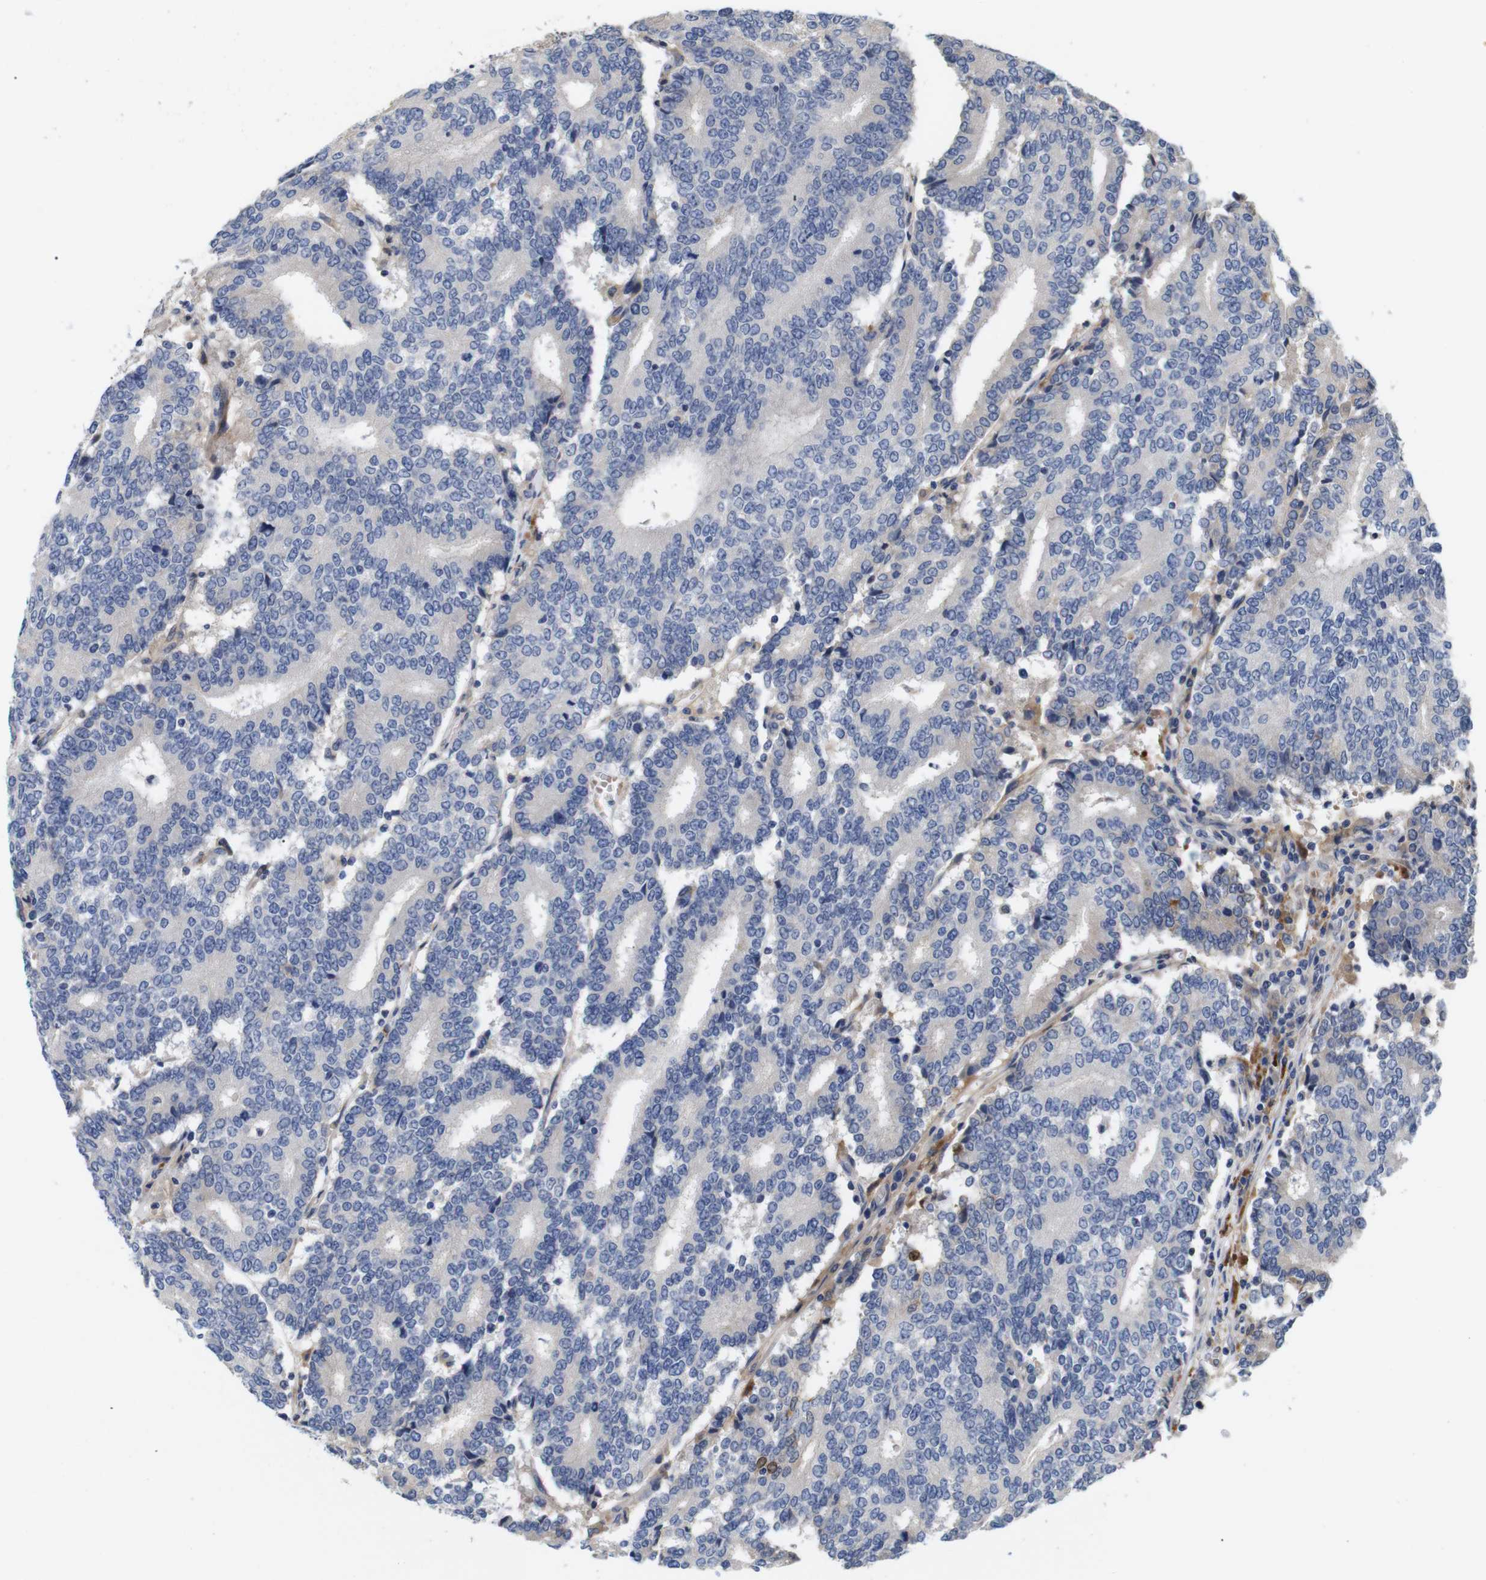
{"staining": {"intensity": "negative", "quantity": "none", "location": "none"}, "tissue": "prostate cancer", "cell_type": "Tumor cells", "image_type": "cancer", "snomed": [{"axis": "morphology", "description": "Normal tissue, NOS"}, {"axis": "morphology", "description": "Adenocarcinoma, High grade"}, {"axis": "topography", "description": "Prostate"}, {"axis": "topography", "description": "Seminal veicle"}], "caption": "An IHC photomicrograph of prostate cancer is shown. There is no staining in tumor cells of prostate cancer.", "gene": "SPRY3", "patient": {"sex": "male", "age": 55}}